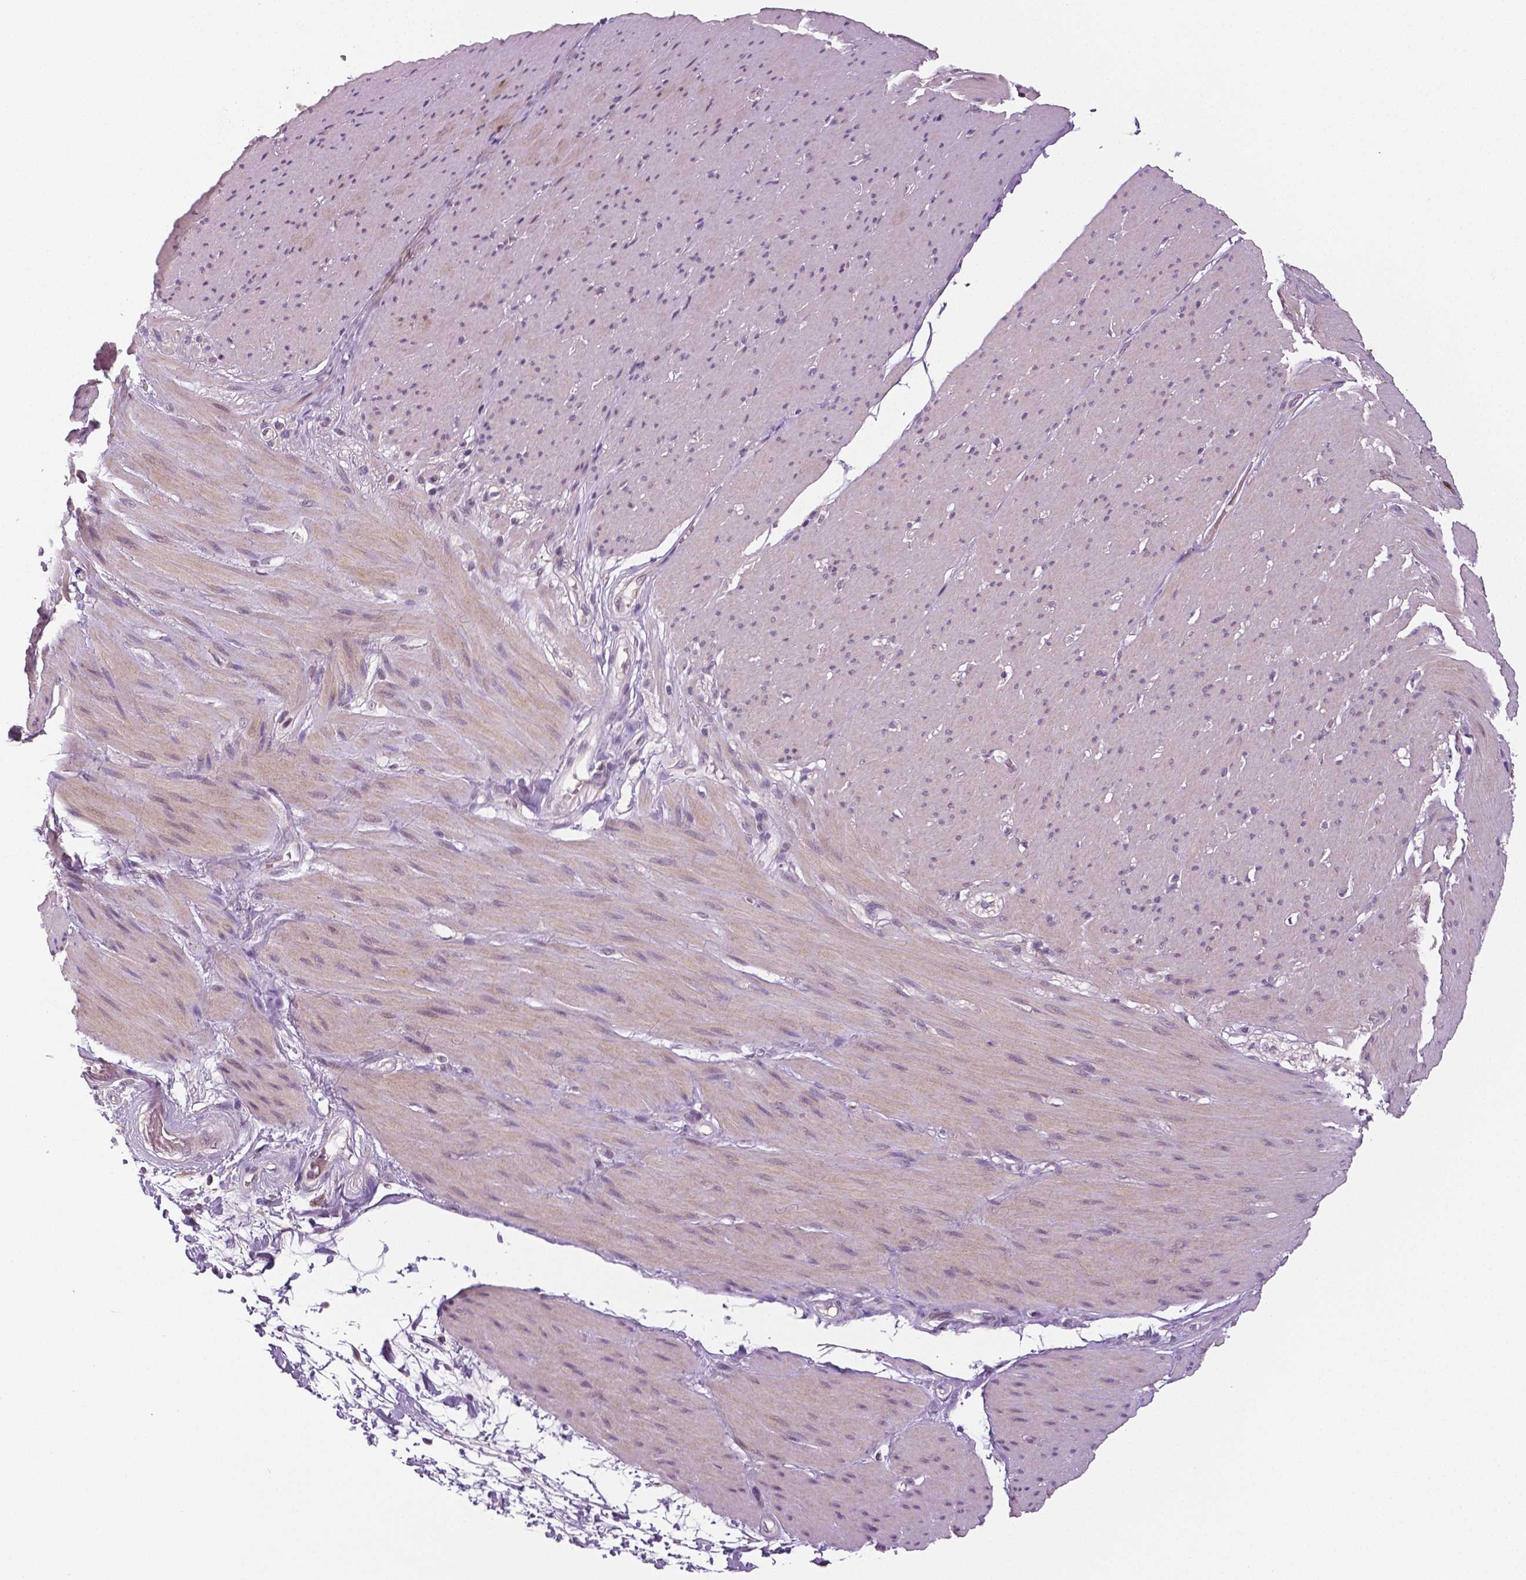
{"staining": {"intensity": "weak", "quantity": "25%-75%", "location": "cytoplasmic/membranous"}, "tissue": "smooth muscle", "cell_type": "Smooth muscle cells", "image_type": "normal", "snomed": [{"axis": "morphology", "description": "Normal tissue, NOS"}, {"axis": "topography", "description": "Smooth muscle"}, {"axis": "topography", "description": "Rectum"}], "caption": "Immunohistochemistry (IHC) image of benign smooth muscle: smooth muscle stained using IHC shows low levels of weak protein expression localized specifically in the cytoplasmic/membranous of smooth muscle cells, appearing as a cytoplasmic/membranous brown color.", "gene": "MKI67", "patient": {"sex": "male", "age": 53}}